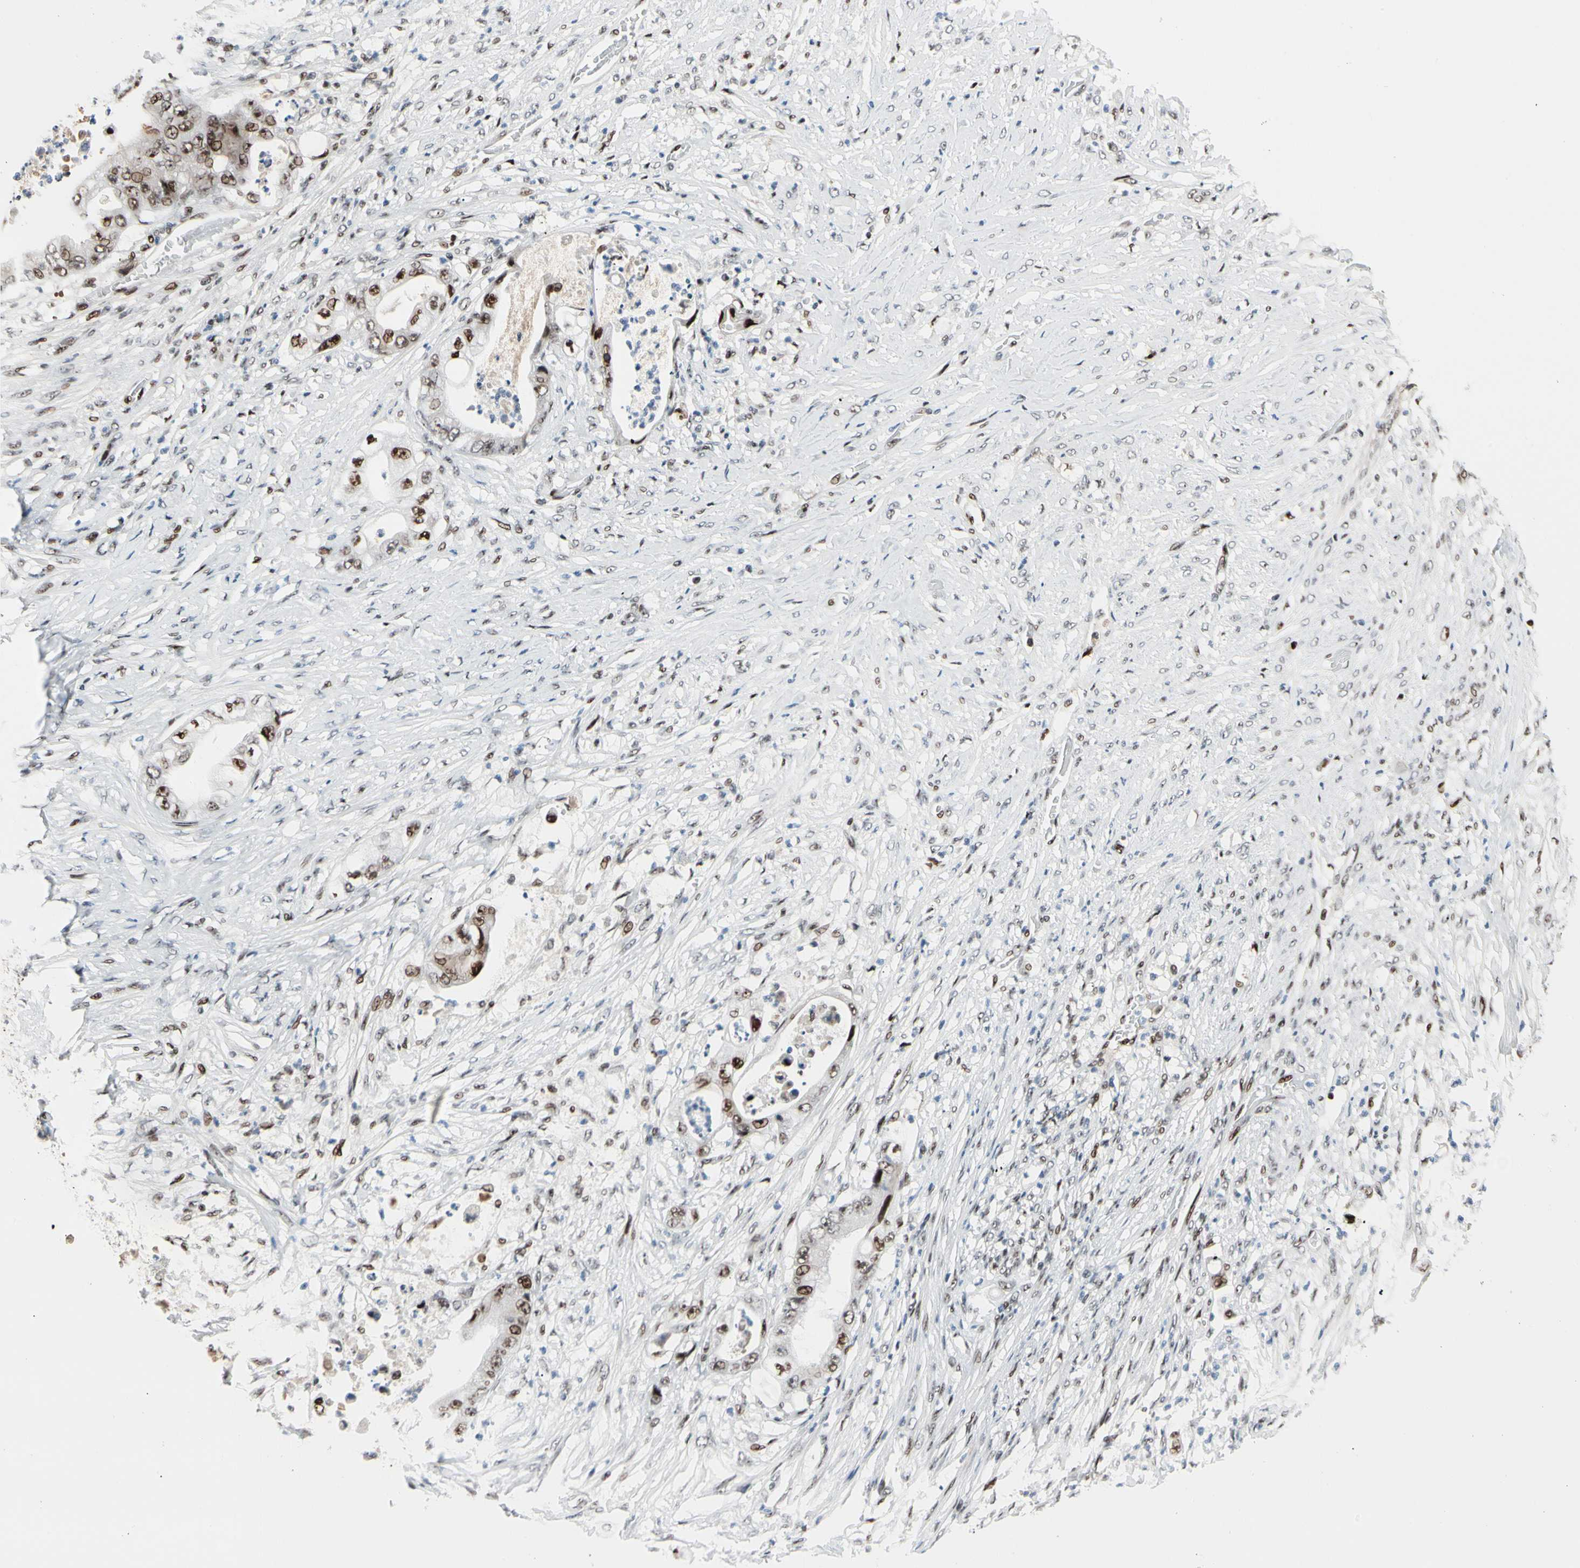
{"staining": {"intensity": "moderate", "quantity": ">75%", "location": "nuclear"}, "tissue": "stomach cancer", "cell_type": "Tumor cells", "image_type": "cancer", "snomed": [{"axis": "morphology", "description": "Adenocarcinoma, NOS"}, {"axis": "topography", "description": "Stomach"}], "caption": "Immunohistochemistry (IHC) staining of adenocarcinoma (stomach), which displays medium levels of moderate nuclear staining in approximately >75% of tumor cells indicating moderate nuclear protein positivity. The staining was performed using DAB (3,3'-diaminobenzidine) (brown) for protein detection and nuclei were counterstained in hematoxylin (blue).", "gene": "FOXO3", "patient": {"sex": "female", "age": 73}}